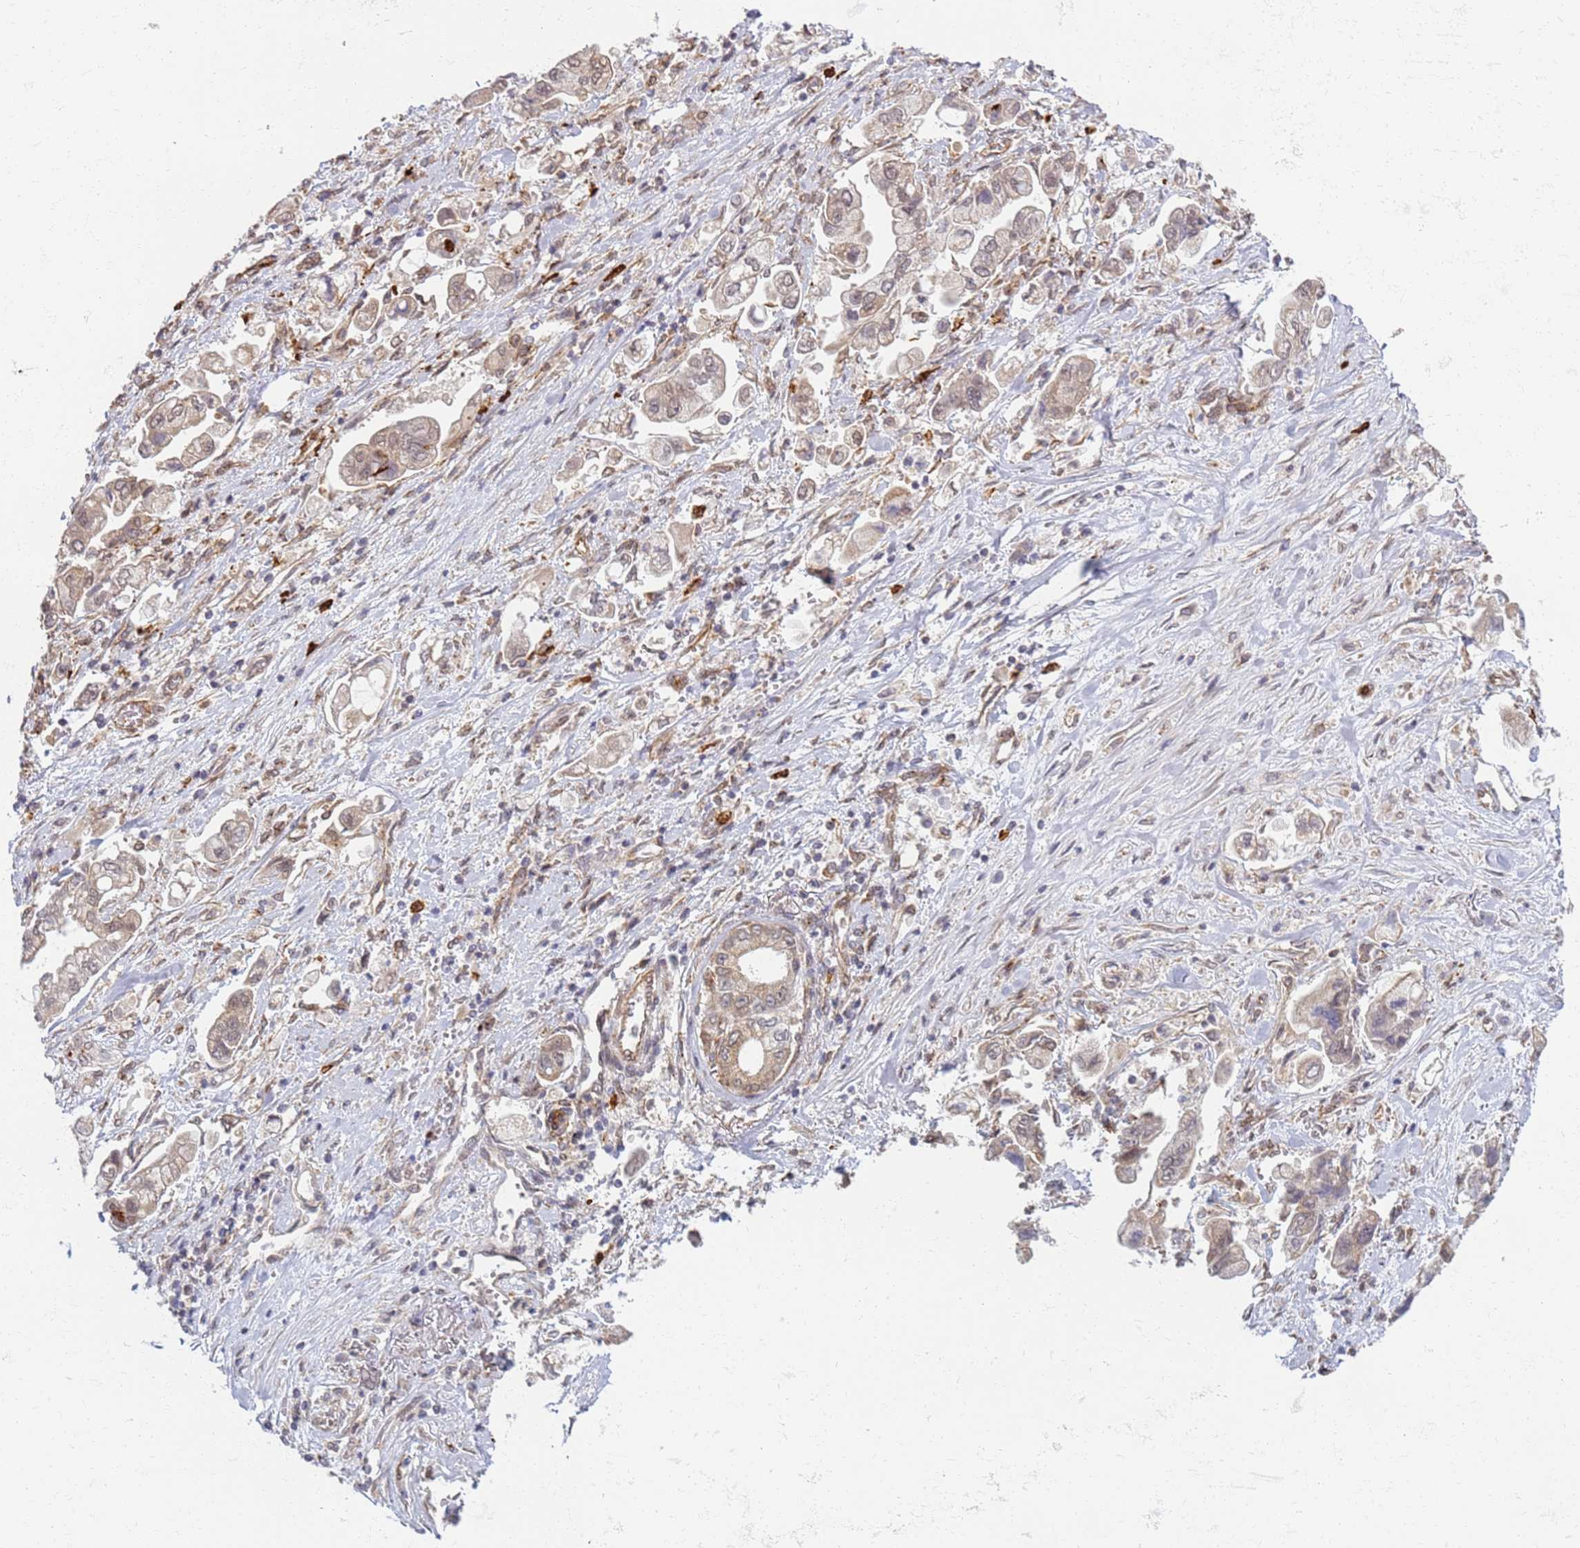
{"staining": {"intensity": "weak", "quantity": ">75%", "location": "cytoplasmic/membranous,nuclear"}, "tissue": "stomach cancer", "cell_type": "Tumor cells", "image_type": "cancer", "snomed": [{"axis": "morphology", "description": "Adenocarcinoma, NOS"}, {"axis": "topography", "description": "Stomach"}], "caption": "Tumor cells display weak cytoplasmic/membranous and nuclear positivity in approximately >75% of cells in adenocarcinoma (stomach). The protein of interest is stained brown, and the nuclei are stained in blue (DAB (3,3'-diaminobenzidine) IHC with brightfield microscopy, high magnification).", "gene": "CEP170", "patient": {"sex": "male", "age": 62}}